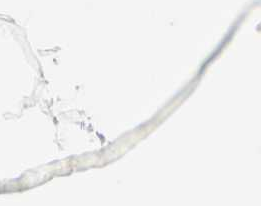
{"staining": {"intensity": "strong", "quantity": ">75%", "location": "nuclear"}, "tissue": "adipose tissue", "cell_type": "Adipocytes", "image_type": "normal", "snomed": [{"axis": "morphology", "description": "Normal tissue, NOS"}, {"axis": "morphology", "description": "Duct carcinoma"}, {"axis": "topography", "description": "Breast"}, {"axis": "topography", "description": "Adipose tissue"}], "caption": "This is a micrograph of immunohistochemistry staining of normal adipose tissue, which shows strong staining in the nuclear of adipocytes.", "gene": "NFIA", "patient": {"sex": "female", "age": 37}}